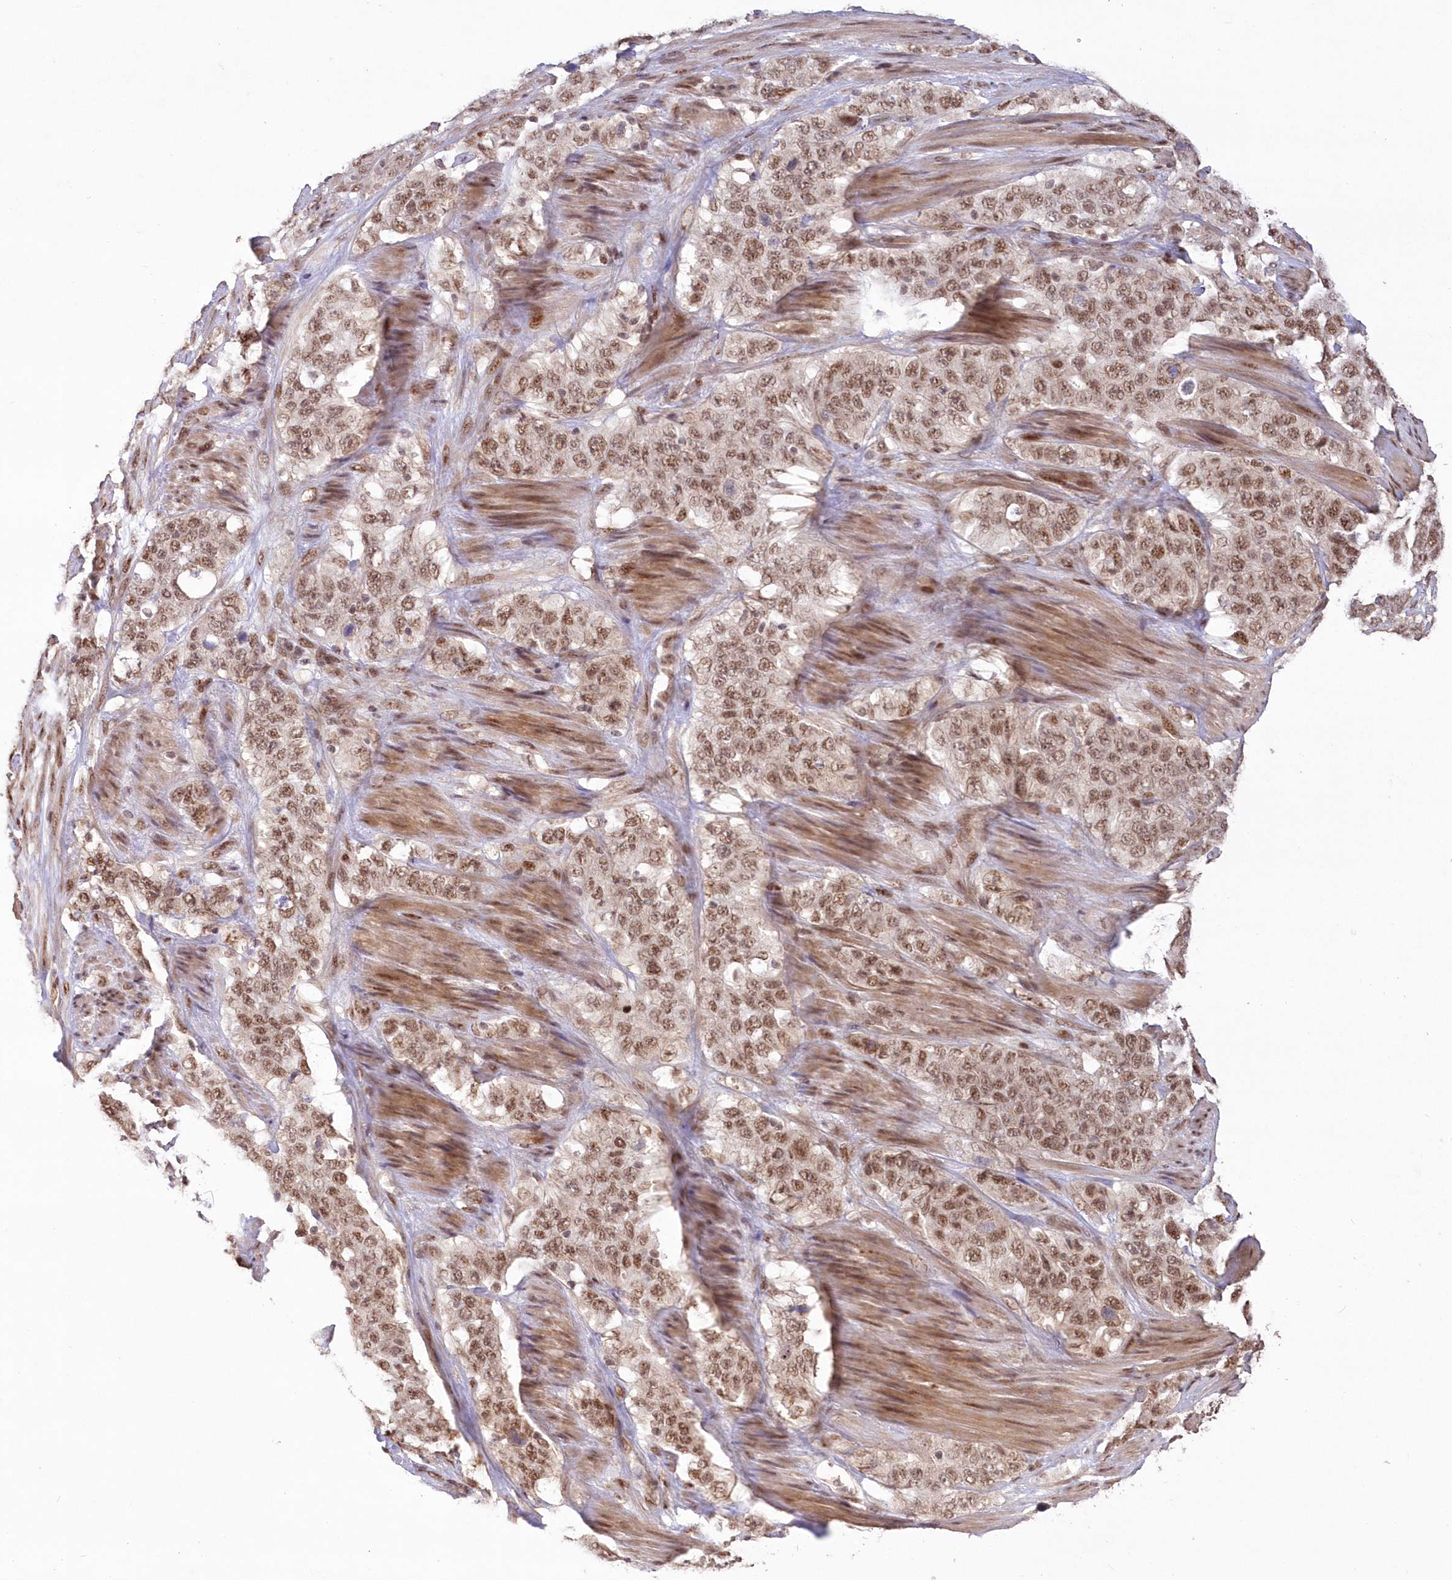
{"staining": {"intensity": "moderate", "quantity": ">75%", "location": "nuclear"}, "tissue": "stomach cancer", "cell_type": "Tumor cells", "image_type": "cancer", "snomed": [{"axis": "morphology", "description": "Adenocarcinoma, NOS"}, {"axis": "topography", "description": "Stomach"}], "caption": "A brown stain labels moderate nuclear positivity of a protein in stomach cancer tumor cells.", "gene": "WBP1L", "patient": {"sex": "male", "age": 48}}